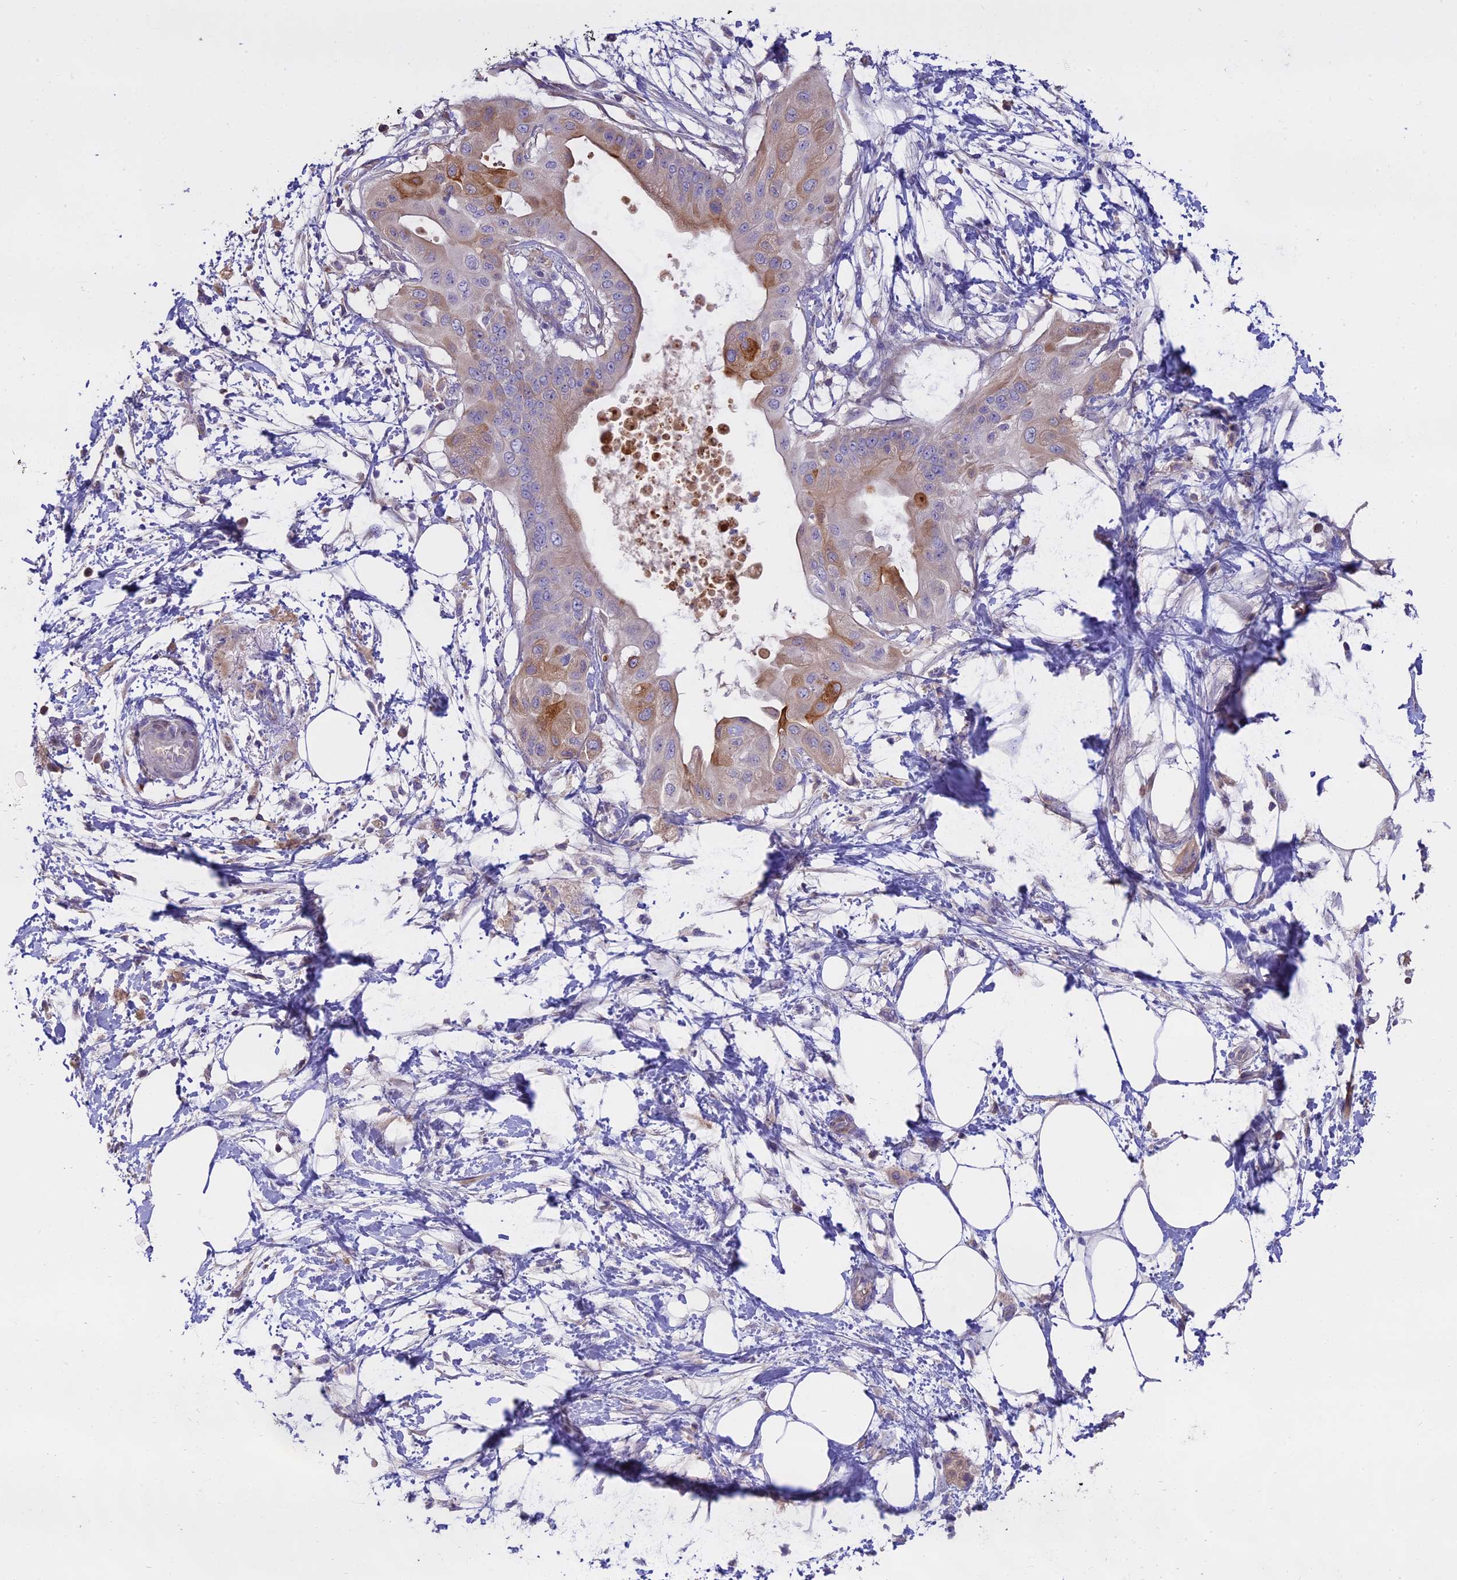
{"staining": {"intensity": "moderate", "quantity": "<25%", "location": "cytoplasmic/membranous"}, "tissue": "pancreatic cancer", "cell_type": "Tumor cells", "image_type": "cancer", "snomed": [{"axis": "morphology", "description": "Adenocarcinoma, NOS"}, {"axis": "topography", "description": "Pancreas"}], "caption": "There is low levels of moderate cytoplasmic/membranous staining in tumor cells of pancreatic cancer, as demonstrated by immunohistochemical staining (brown color).", "gene": "WFDC2", "patient": {"sex": "male", "age": 68}}